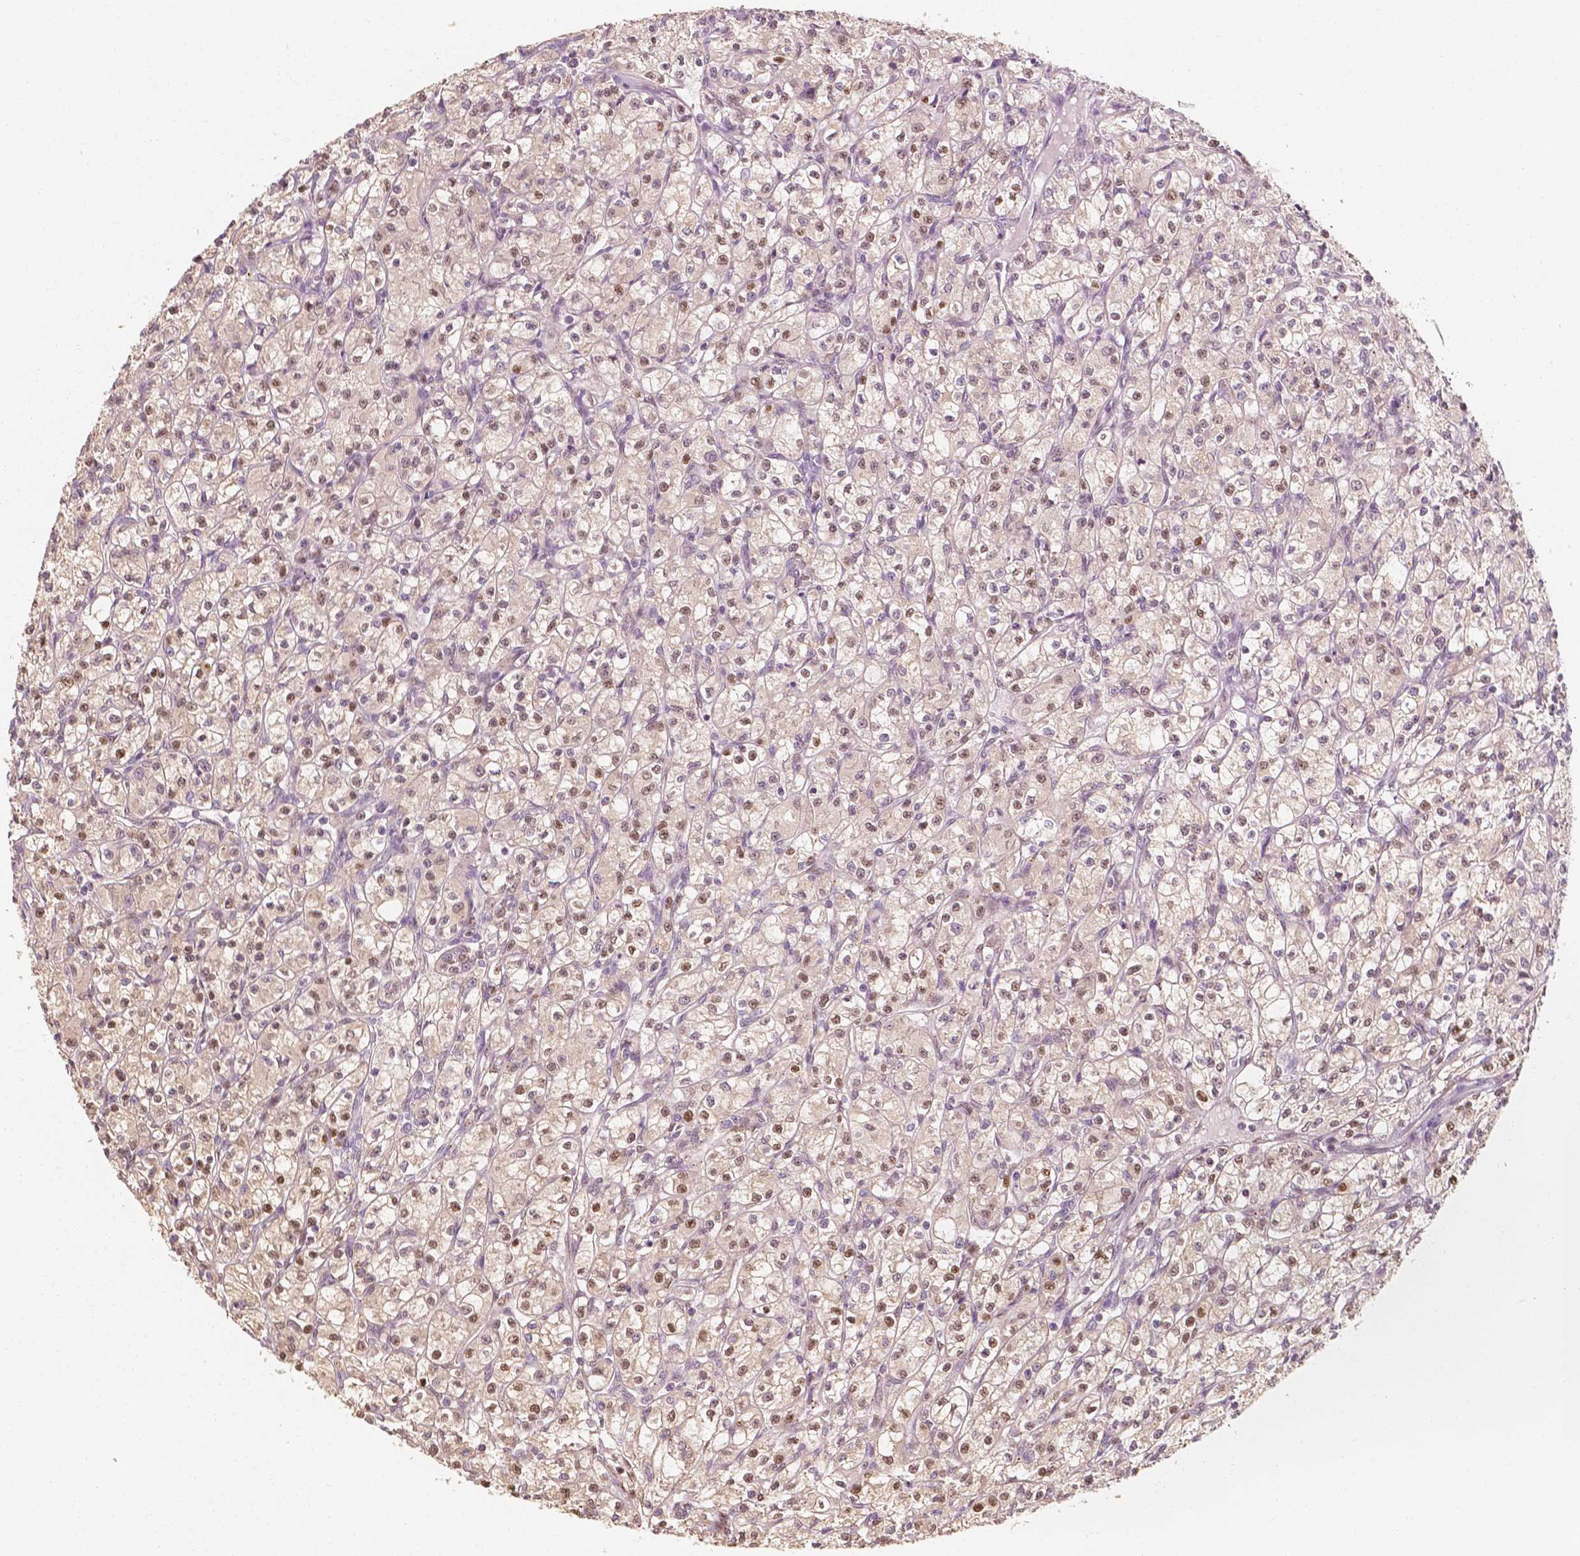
{"staining": {"intensity": "moderate", "quantity": "<25%", "location": "nuclear"}, "tissue": "renal cancer", "cell_type": "Tumor cells", "image_type": "cancer", "snomed": [{"axis": "morphology", "description": "Adenocarcinoma, NOS"}, {"axis": "topography", "description": "Kidney"}], "caption": "Immunohistochemistry (DAB) staining of human adenocarcinoma (renal) reveals moderate nuclear protein positivity in approximately <25% of tumor cells.", "gene": "TBC1D17", "patient": {"sex": "female", "age": 70}}